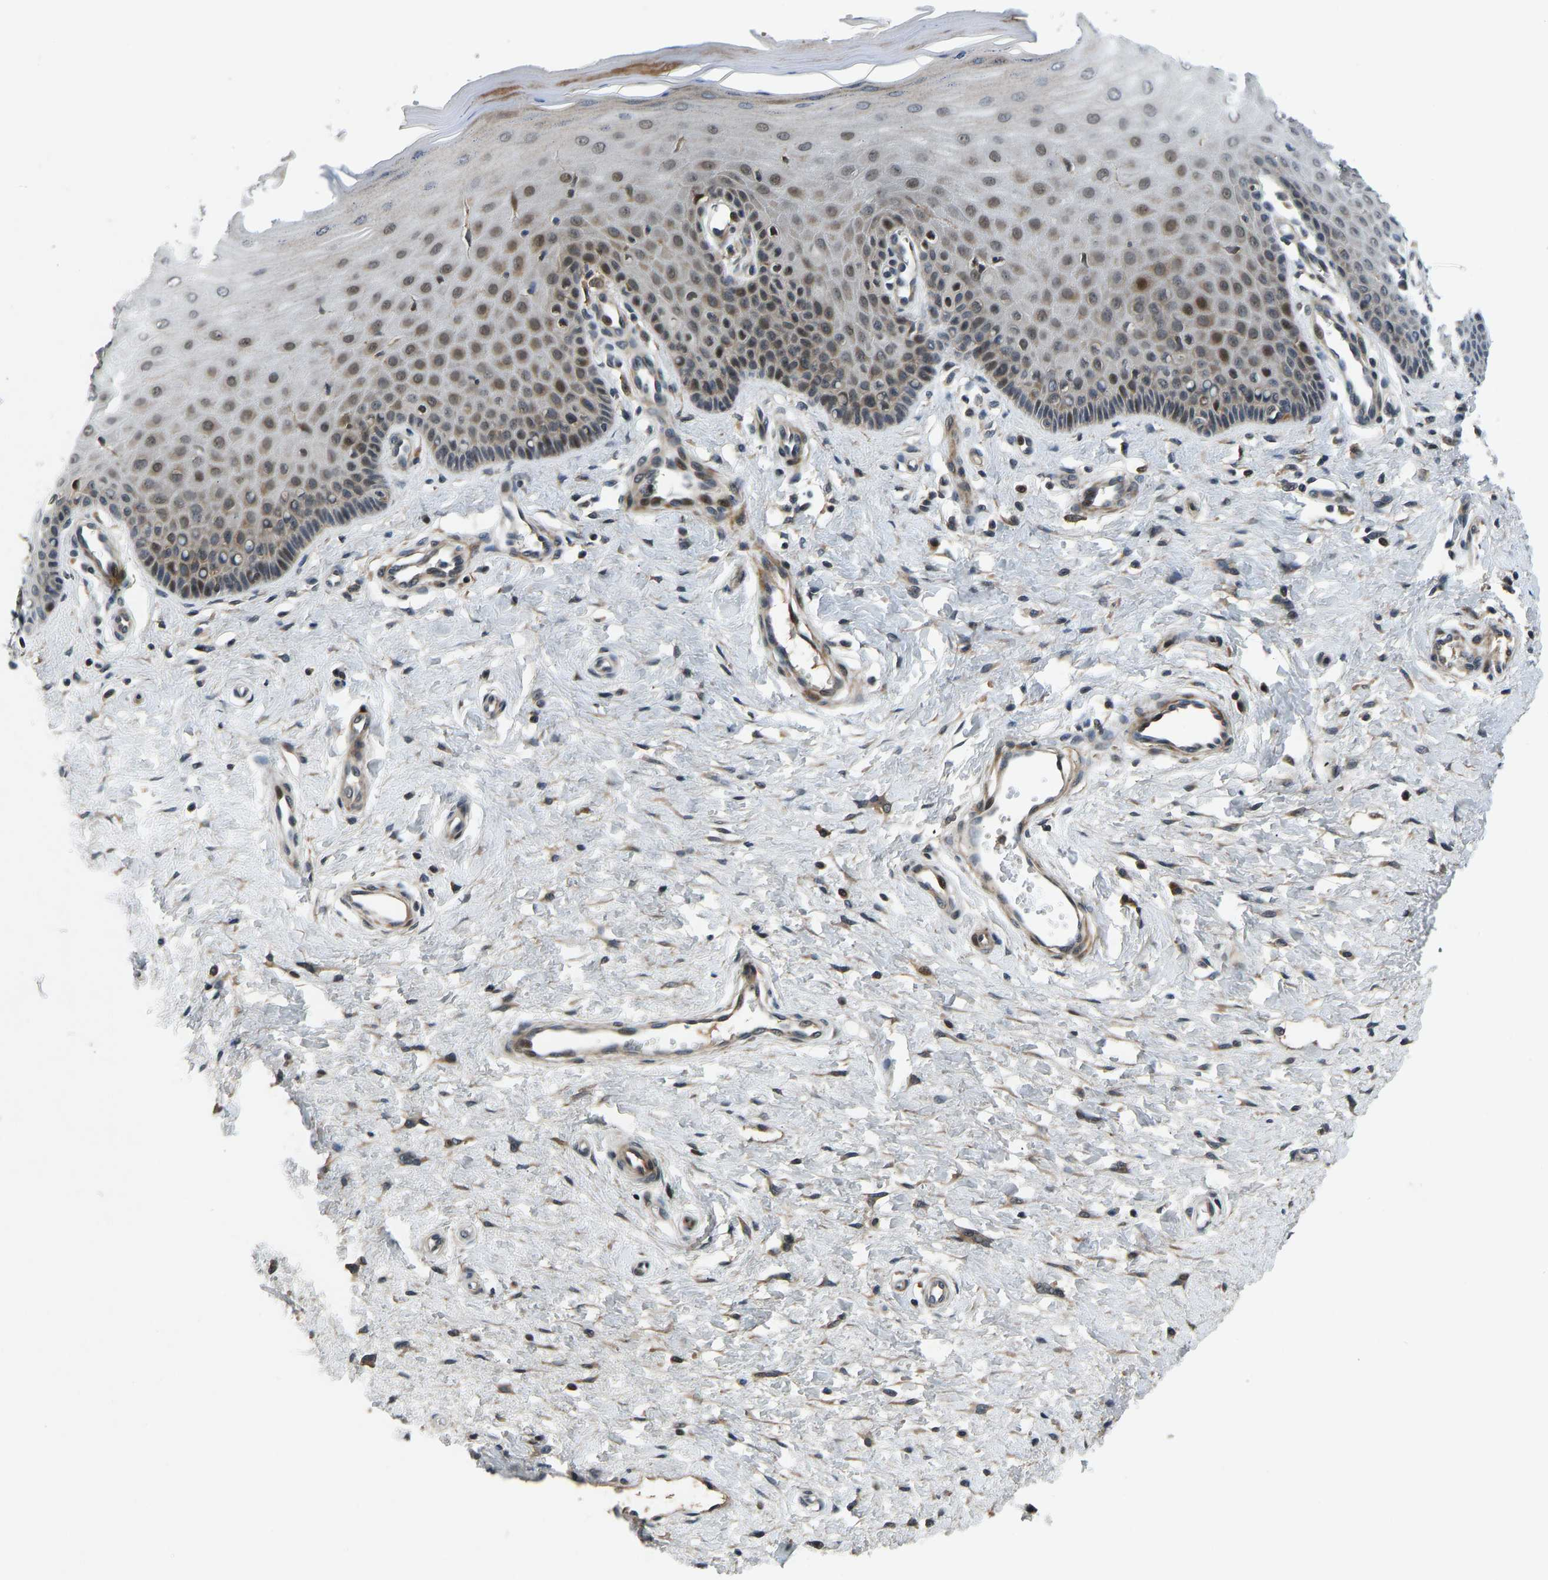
{"staining": {"intensity": "strong", "quantity": ">75%", "location": "cytoplasmic/membranous,nuclear"}, "tissue": "cervix", "cell_type": "Glandular cells", "image_type": "normal", "snomed": [{"axis": "morphology", "description": "Normal tissue, NOS"}, {"axis": "topography", "description": "Cervix"}], "caption": "Immunohistochemistry micrograph of benign cervix: cervix stained using immunohistochemistry displays high levels of strong protein expression localized specifically in the cytoplasmic/membranous,nuclear of glandular cells, appearing as a cytoplasmic/membranous,nuclear brown color.", "gene": "RLIM", "patient": {"sex": "female", "age": 55}}